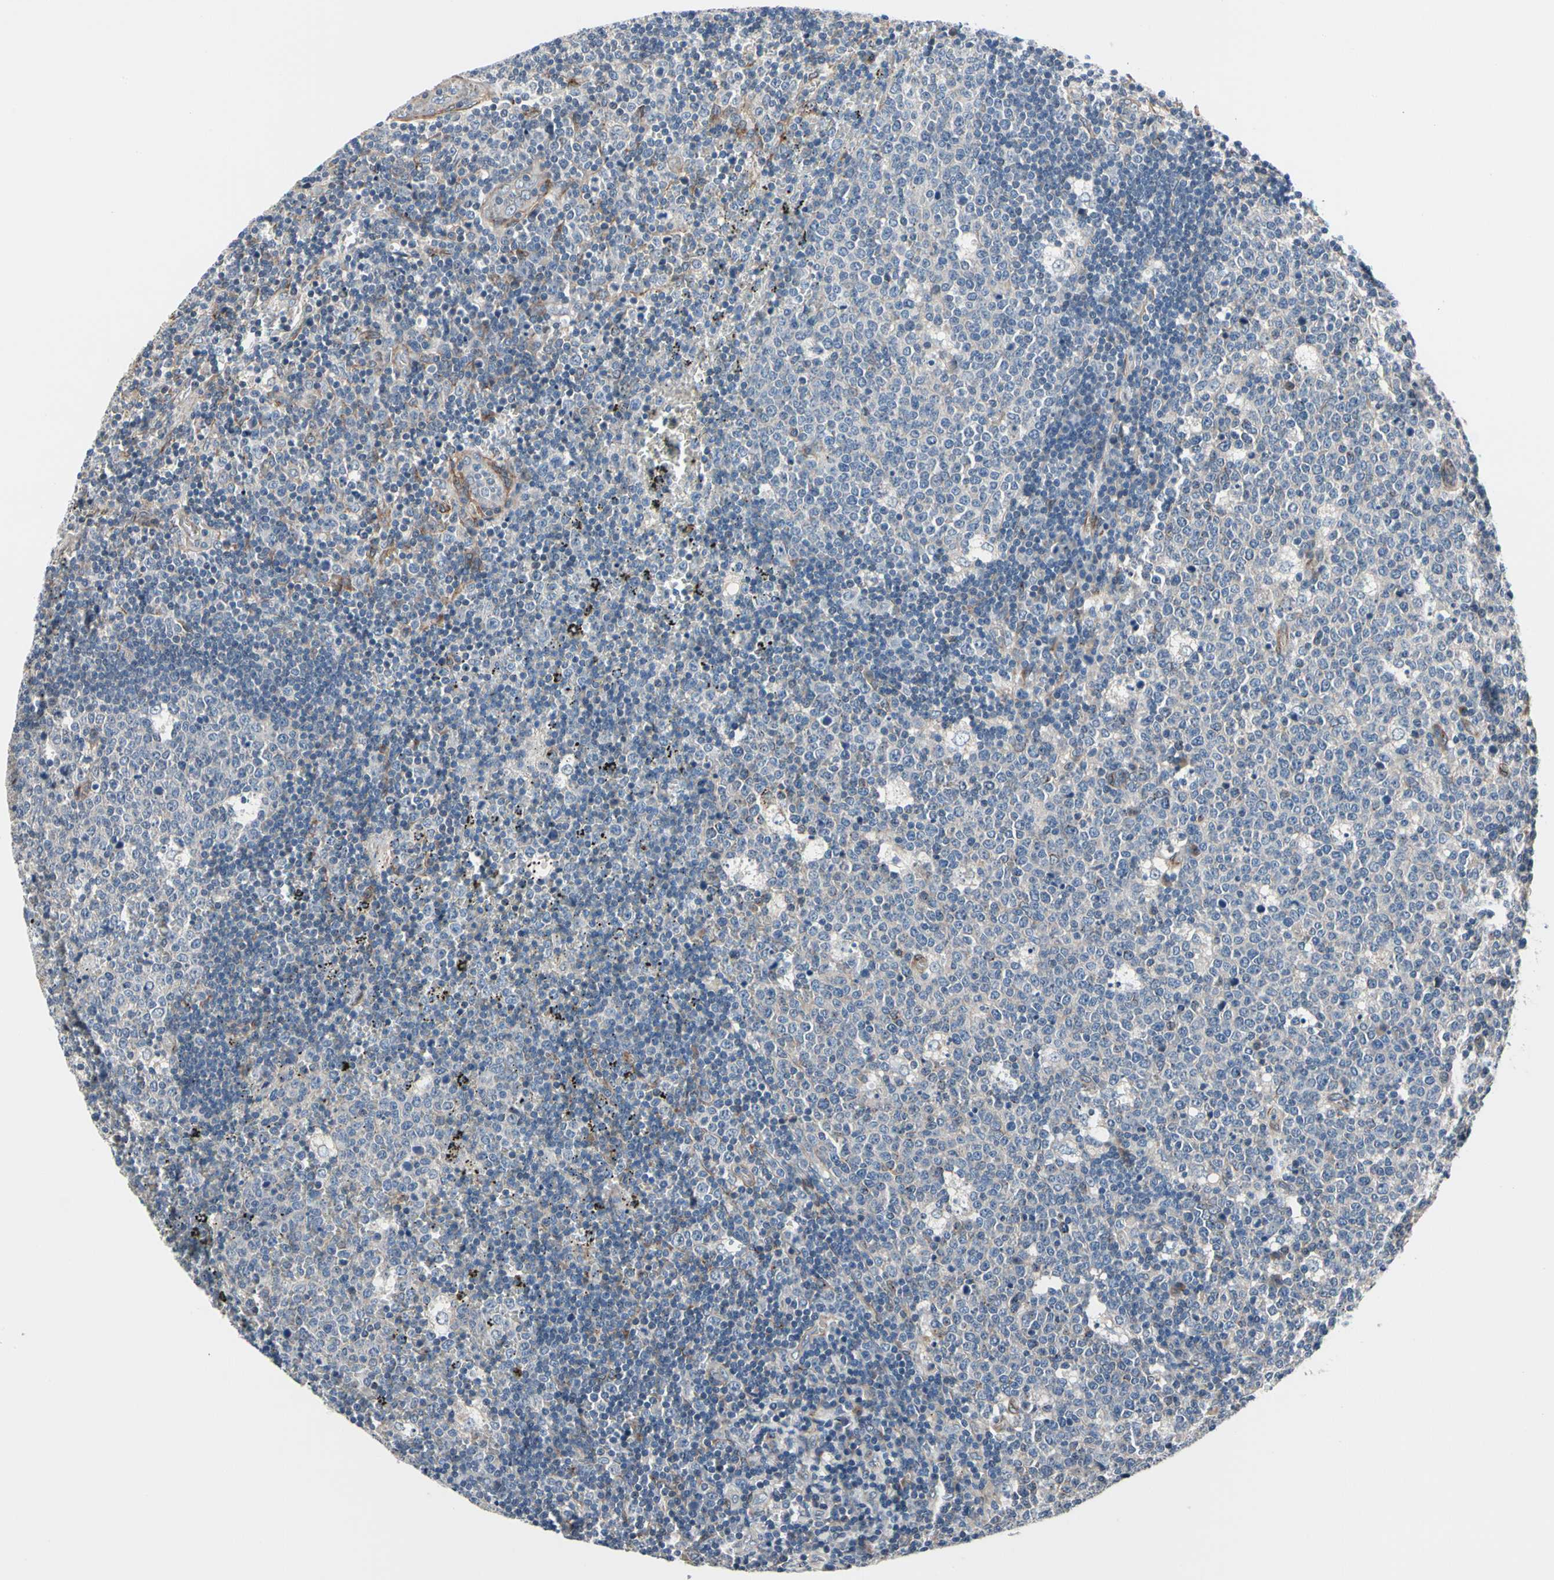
{"staining": {"intensity": "negative", "quantity": "none", "location": "none"}, "tissue": "lymph node", "cell_type": "Germinal center cells", "image_type": "normal", "snomed": [{"axis": "morphology", "description": "Normal tissue, NOS"}, {"axis": "topography", "description": "Lymph node"}, {"axis": "topography", "description": "Salivary gland"}], "caption": "A photomicrograph of lymph node stained for a protein exhibits no brown staining in germinal center cells. Nuclei are stained in blue.", "gene": "PRKAR2B", "patient": {"sex": "male", "age": 8}}